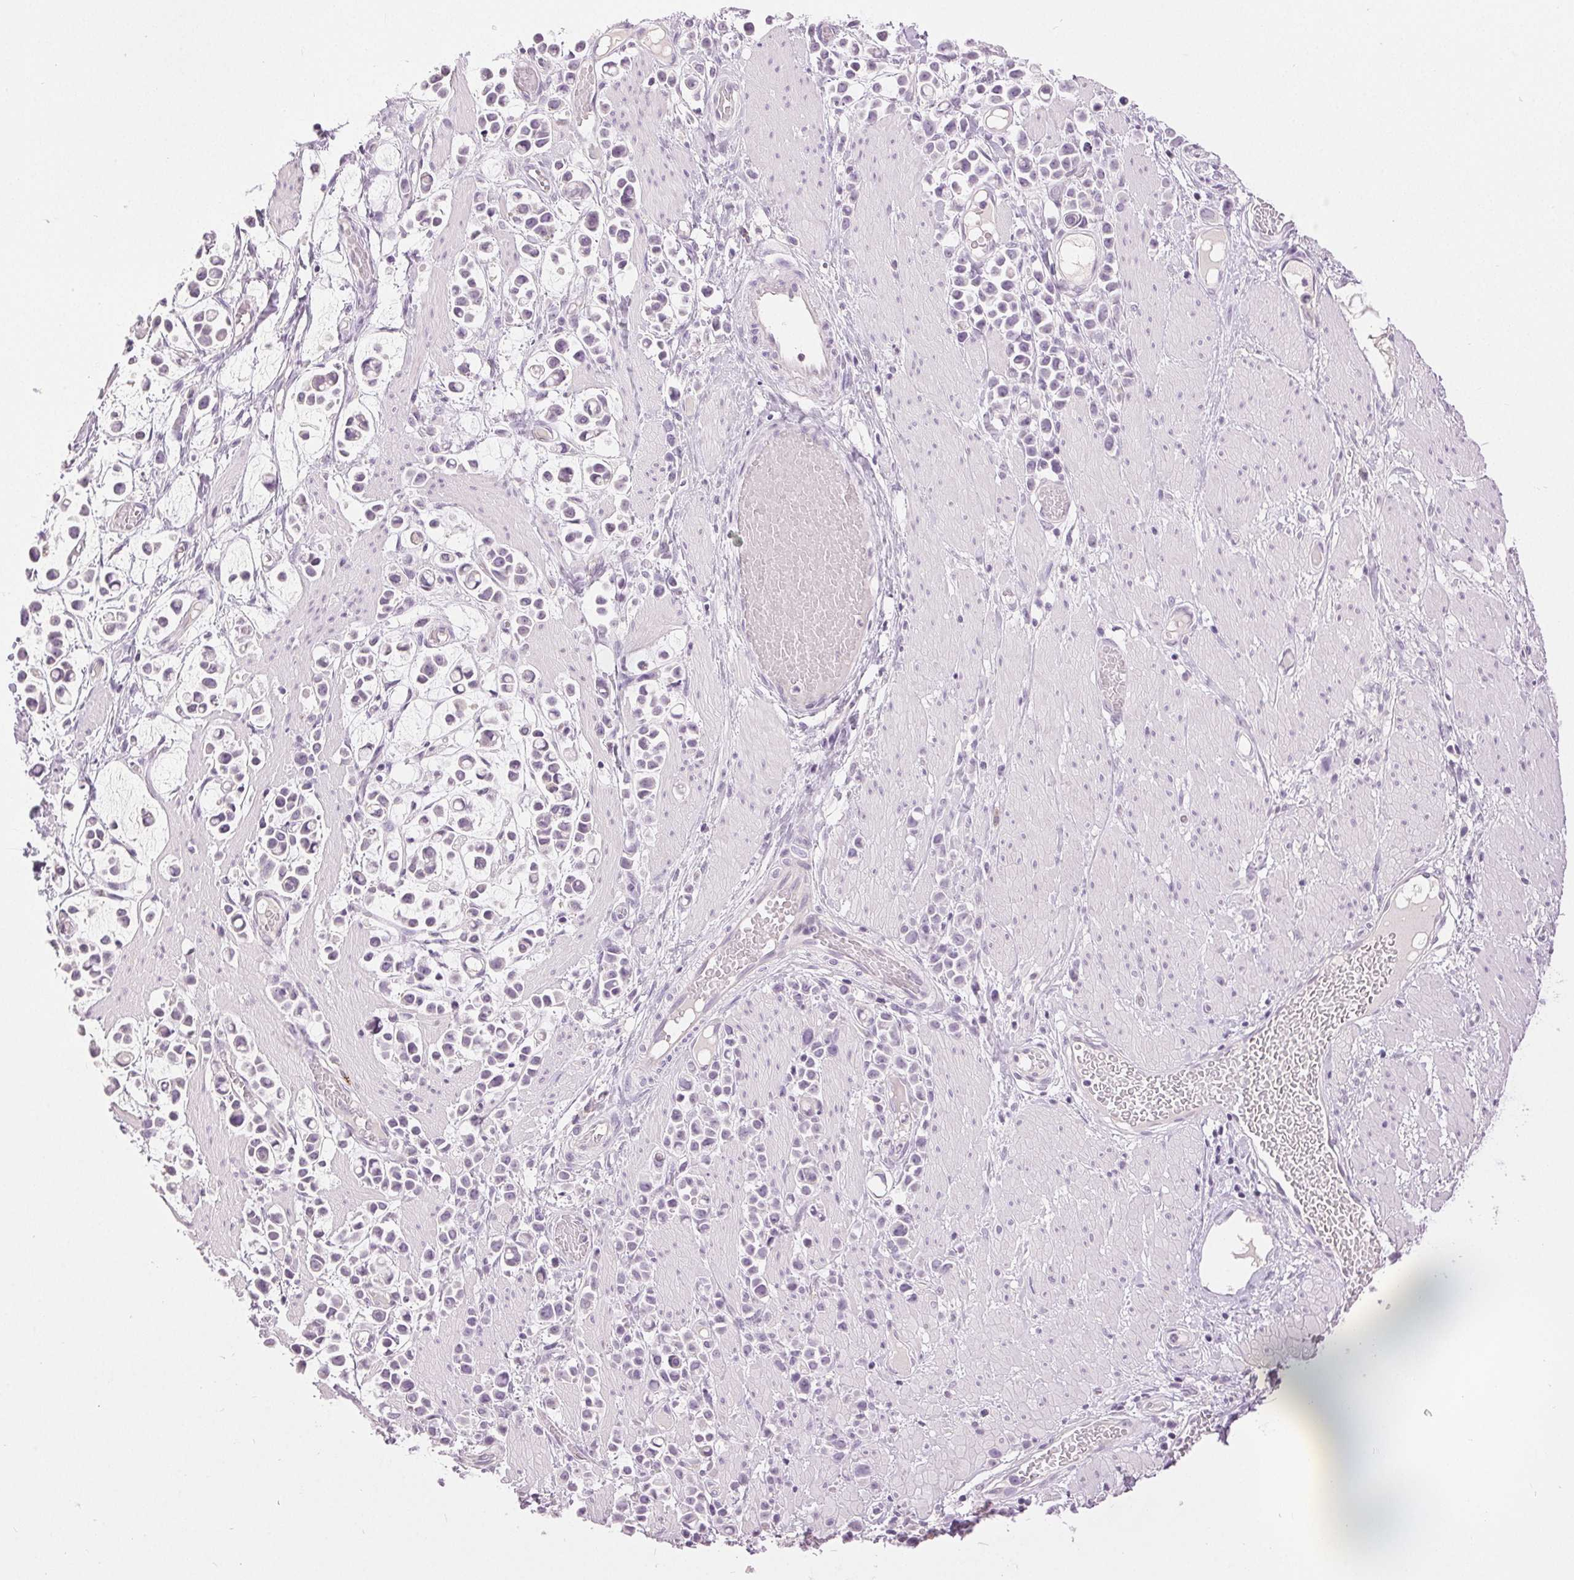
{"staining": {"intensity": "negative", "quantity": "none", "location": "none"}, "tissue": "stomach cancer", "cell_type": "Tumor cells", "image_type": "cancer", "snomed": [{"axis": "morphology", "description": "Adenocarcinoma, NOS"}, {"axis": "topography", "description": "Stomach"}], "caption": "Photomicrograph shows no significant protein staining in tumor cells of adenocarcinoma (stomach). (DAB immunohistochemistry (IHC) visualized using brightfield microscopy, high magnification).", "gene": "DSG3", "patient": {"sex": "male", "age": 82}}